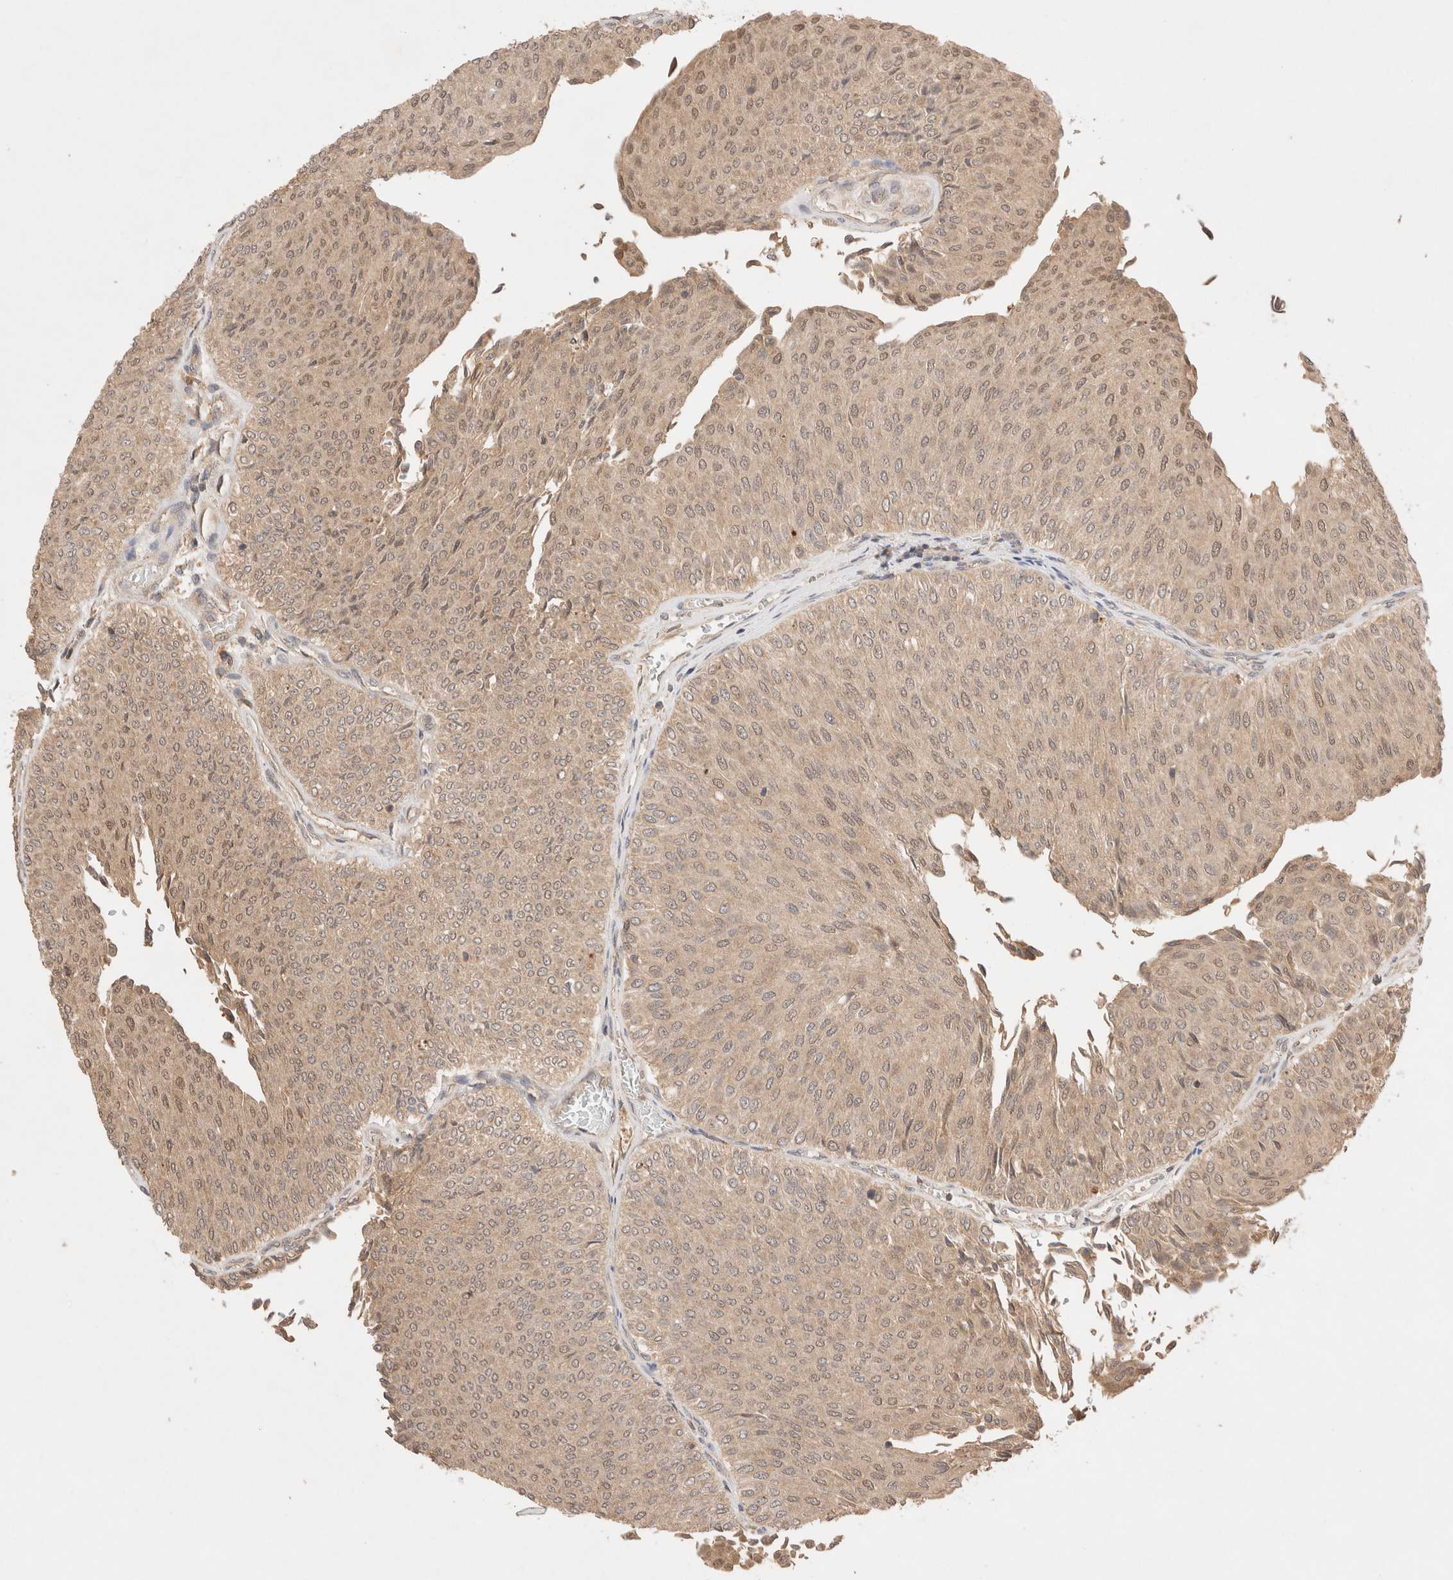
{"staining": {"intensity": "weak", "quantity": ">75%", "location": "cytoplasmic/membranous,nuclear"}, "tissue": "urothelial cancer", "cell_type": "Tumor cells", "image_type": "cancer", "snomed": [{"axis": "morphology", "description": "Urothelial carcinoma, Low grade"}, {"axis": "topography", "description": "Urinary bladder"}], "caption": "DAB (3,3'-diaminobenzidine) immunohistochemical staining of low-grade urothelial carcinoma demonstrates weak cytoplasmic/membranous and nuclear protein positivity in about >75% of tumor cells.", "gene": "CARNMT1", "patient": {"sex": "male", "age": 78}}